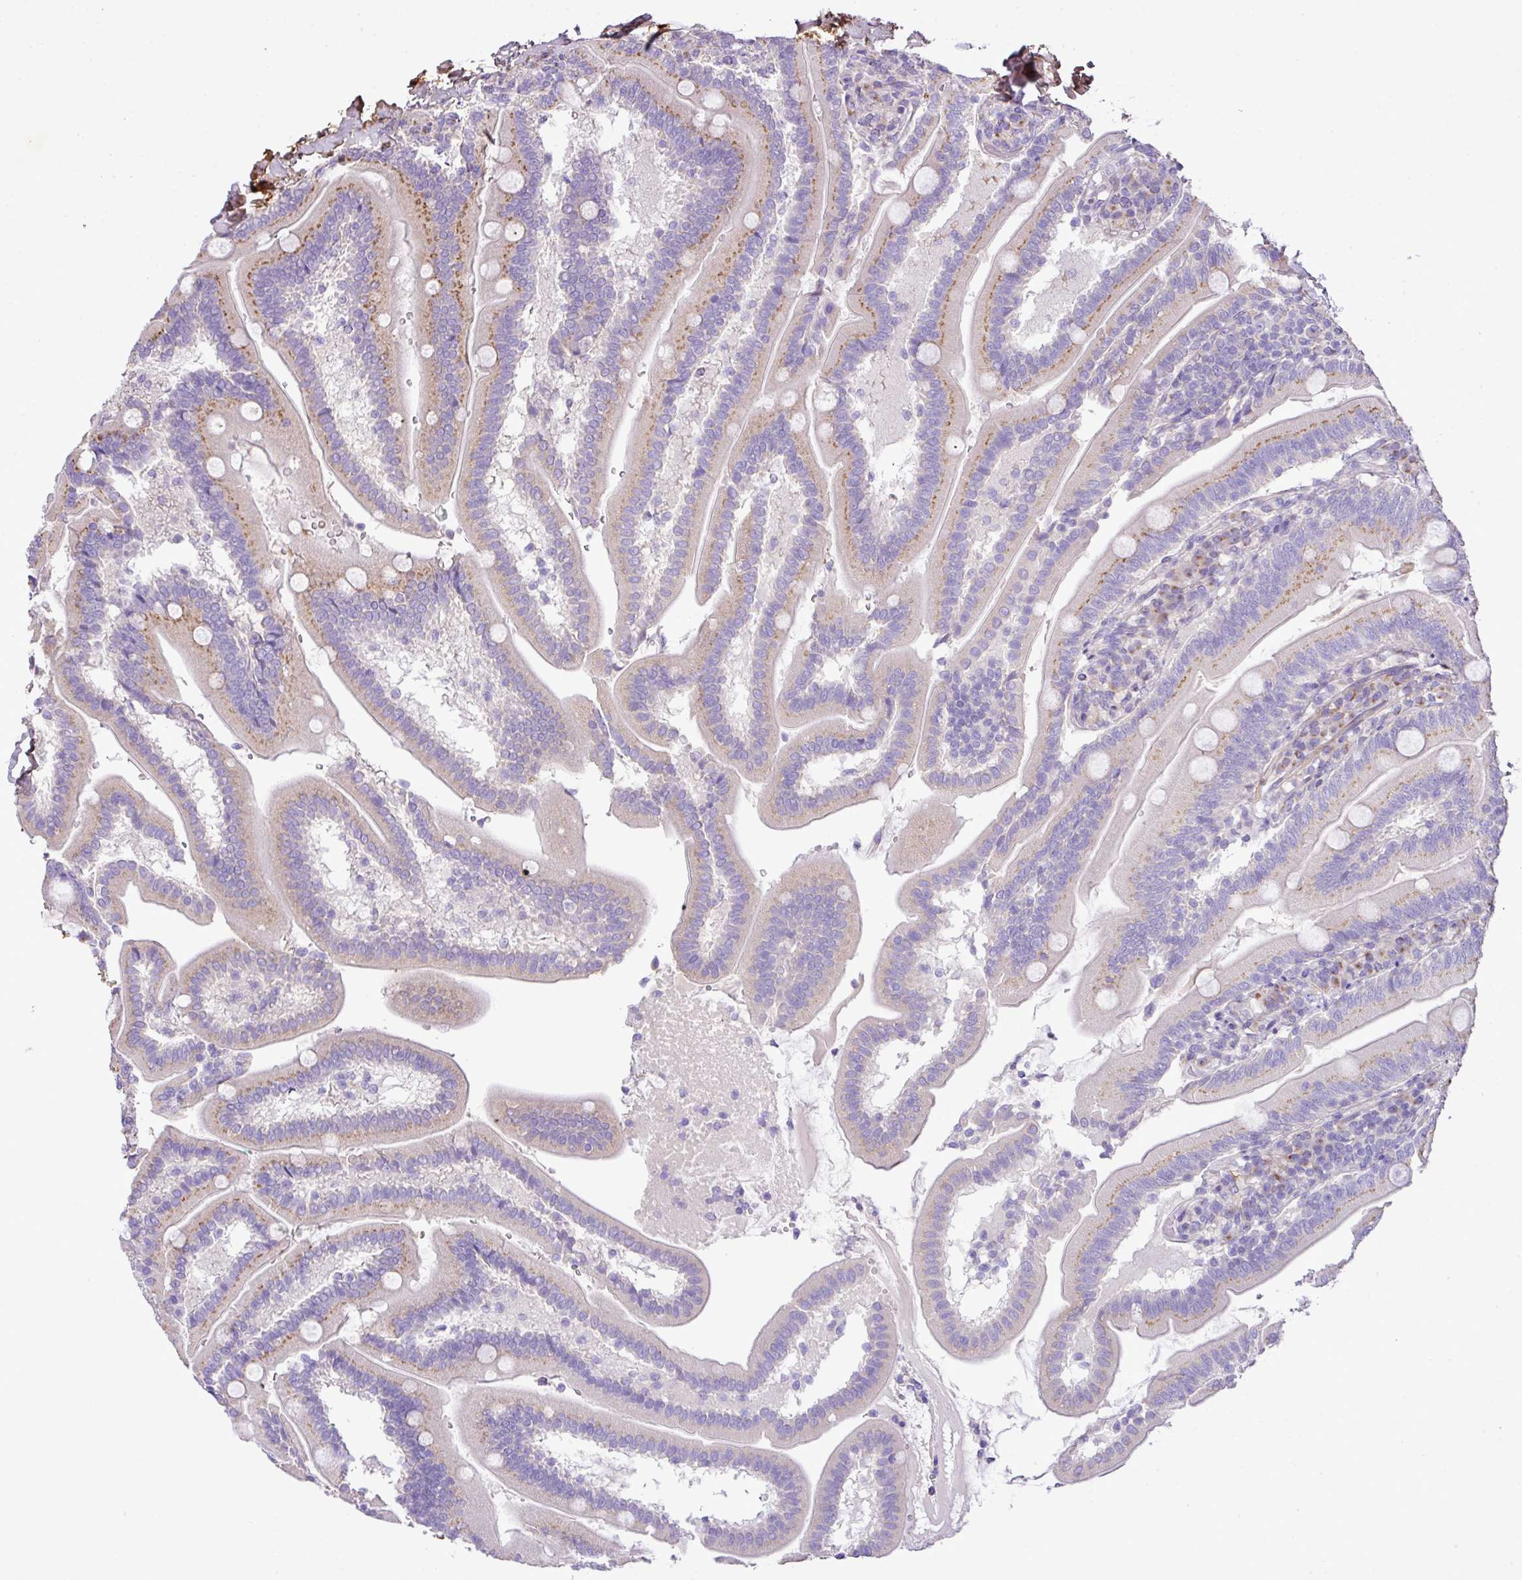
{"staining": {"intensity": "moderate", "quantity": "<25%", "location": "cytoplasmic/membranous"}, "tissue": "duodenum", "cell_type": "Glandular cells", "image_type": "normal", "snomed": [{"axis": "morphology", "description": "Normal tissue, NOS"}, {"axis": "topography", "description": "Duodenum"}], "caption": "The micrograph demonstrates immunohistochemical staining of benign duodenum. There is moderate cytoplasmic/membranous staining is identified in approximately <25% of glandular cells.", "gene": "CTXN2", "patient": {"sex": "female", "age": 67}}